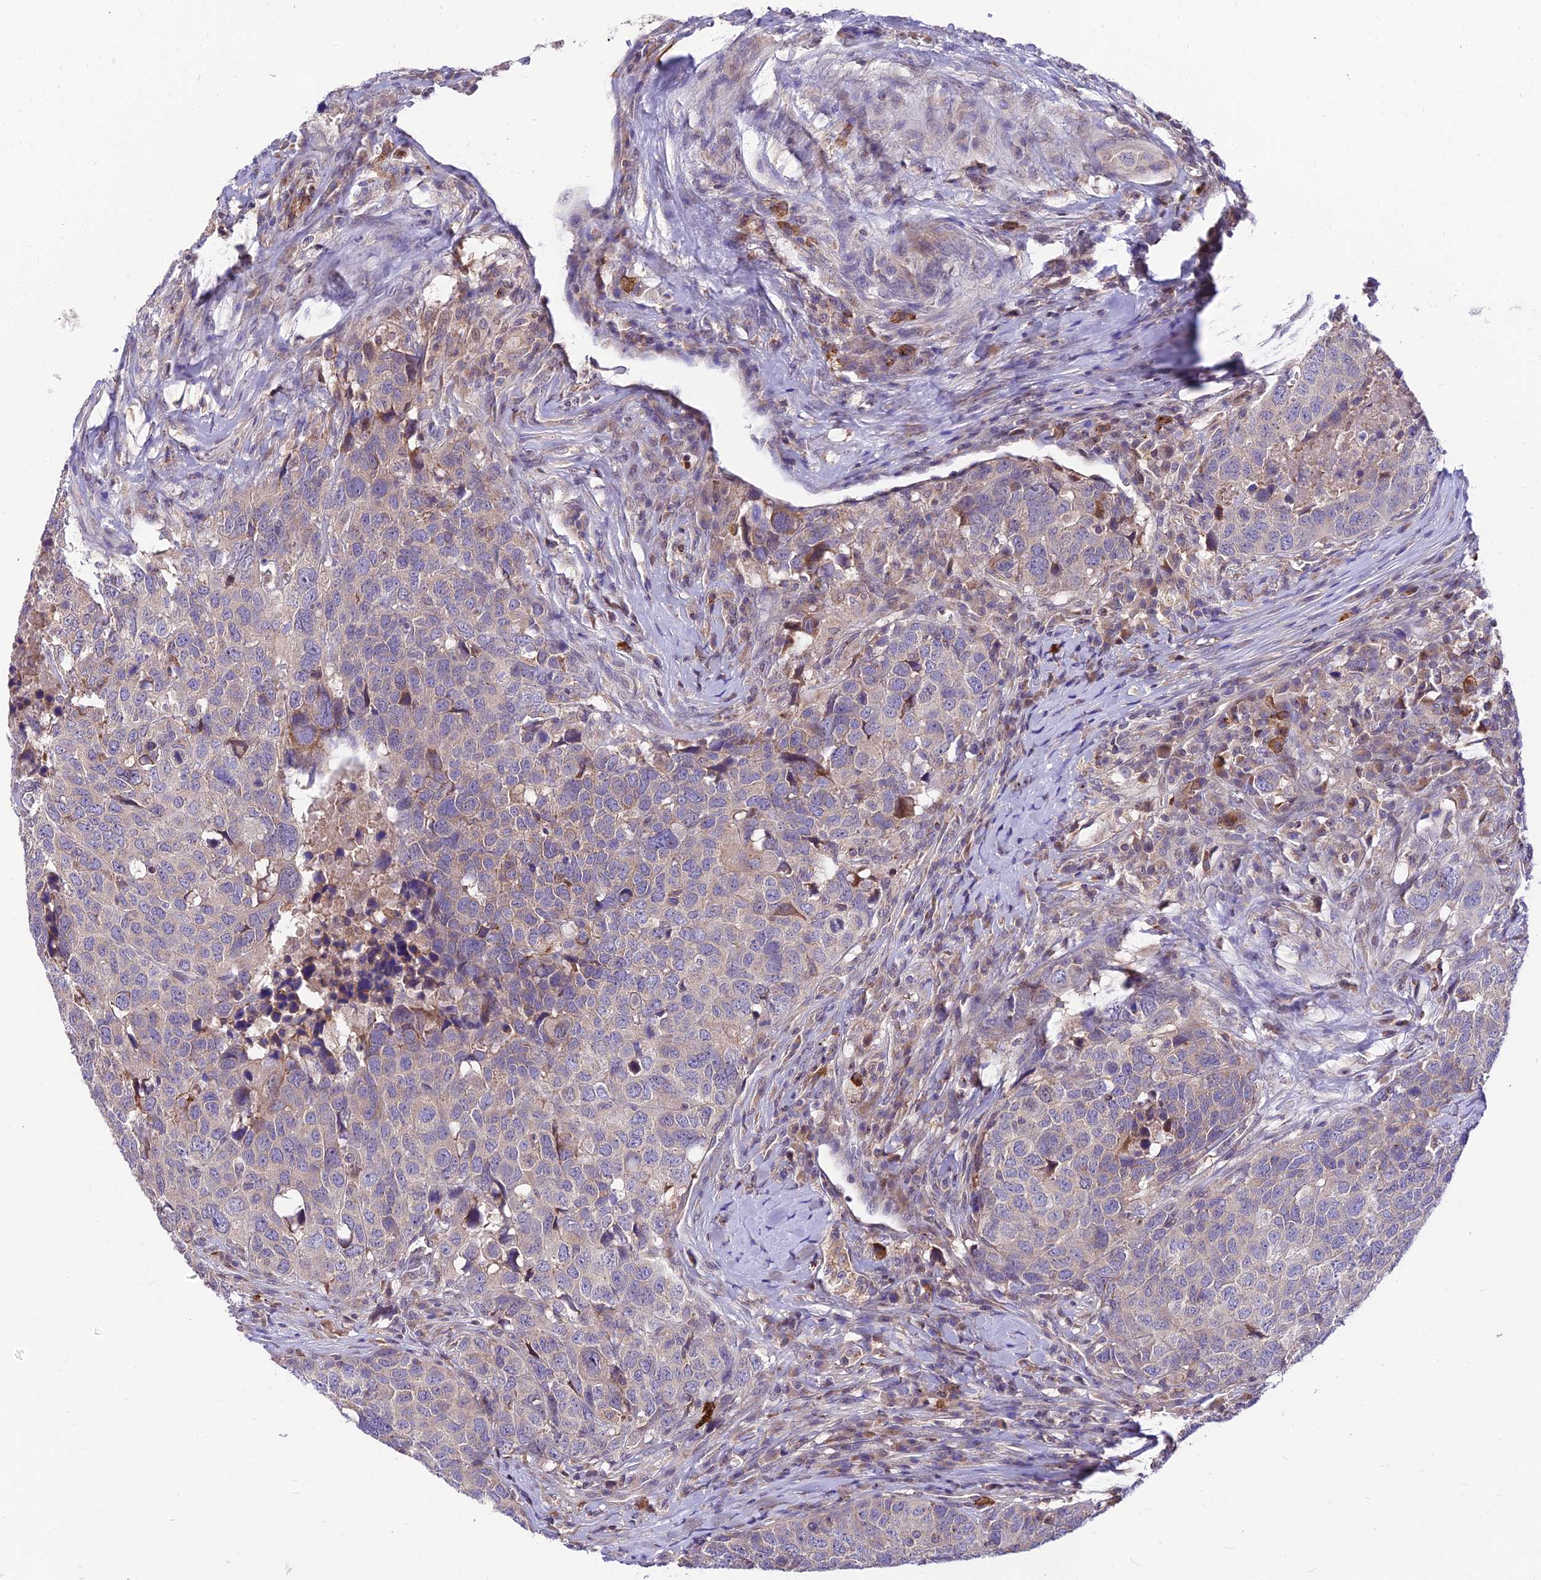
{"staining": {"intensity": "negative", "quantity": "none", "location": "none"}, "tissue": "head and neck cancer", "cell_type": "Tumor cells", "image_type": "cancer", "snomed": [{"axis": "morphology", "description": "Squamous cell carcinoma, NOS"}, {"axis": "topography", "description": "Head-Neck"}], "caption": "There is no significant positivity in tumor cells of head and neck squamous cell carcinoma.", "gene": "C6orf132", "patient": {"sex": "male", "age": 66}}